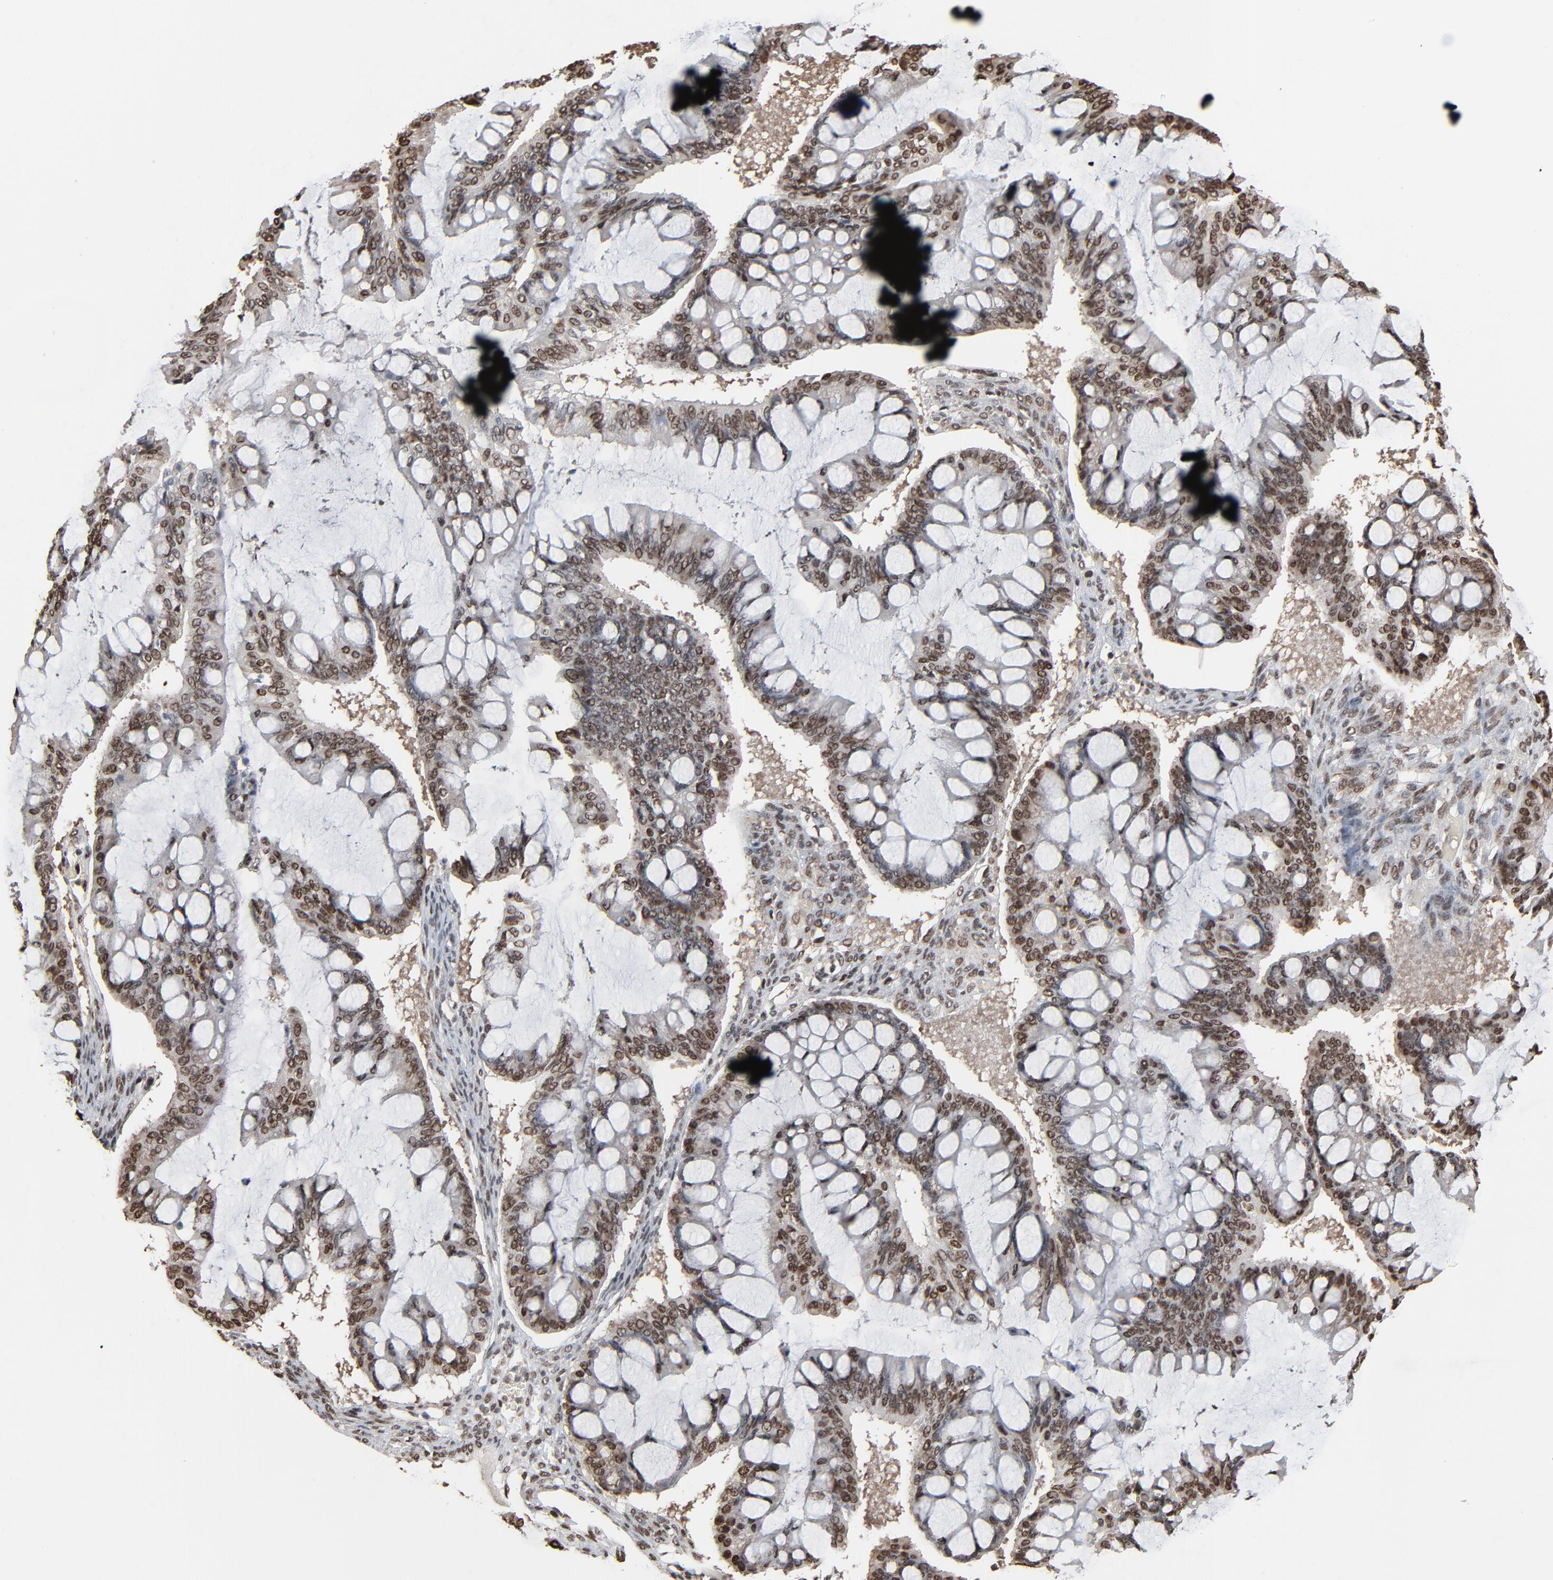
{"staining": {"intensity": "strong", "quantity": ">75%", "location": "nuclear"}, "tissue": "ovarian cancer", "cell_type": "Tumor cells", "image_type": "cancer", "snomed": [{"axis": "morphology", "description": "Cystadenocarcinoma, mucinous, NOS"}, {"axis": "topography", "description": "Ovary"}], "caption": "Human ovarian cancer (mucinous cystadenocarcinoma) stained with a protein marker shows strong staining in tumor cells.", "gene": "MEIS2", "patient": {"sex": "female", "age": 73}}